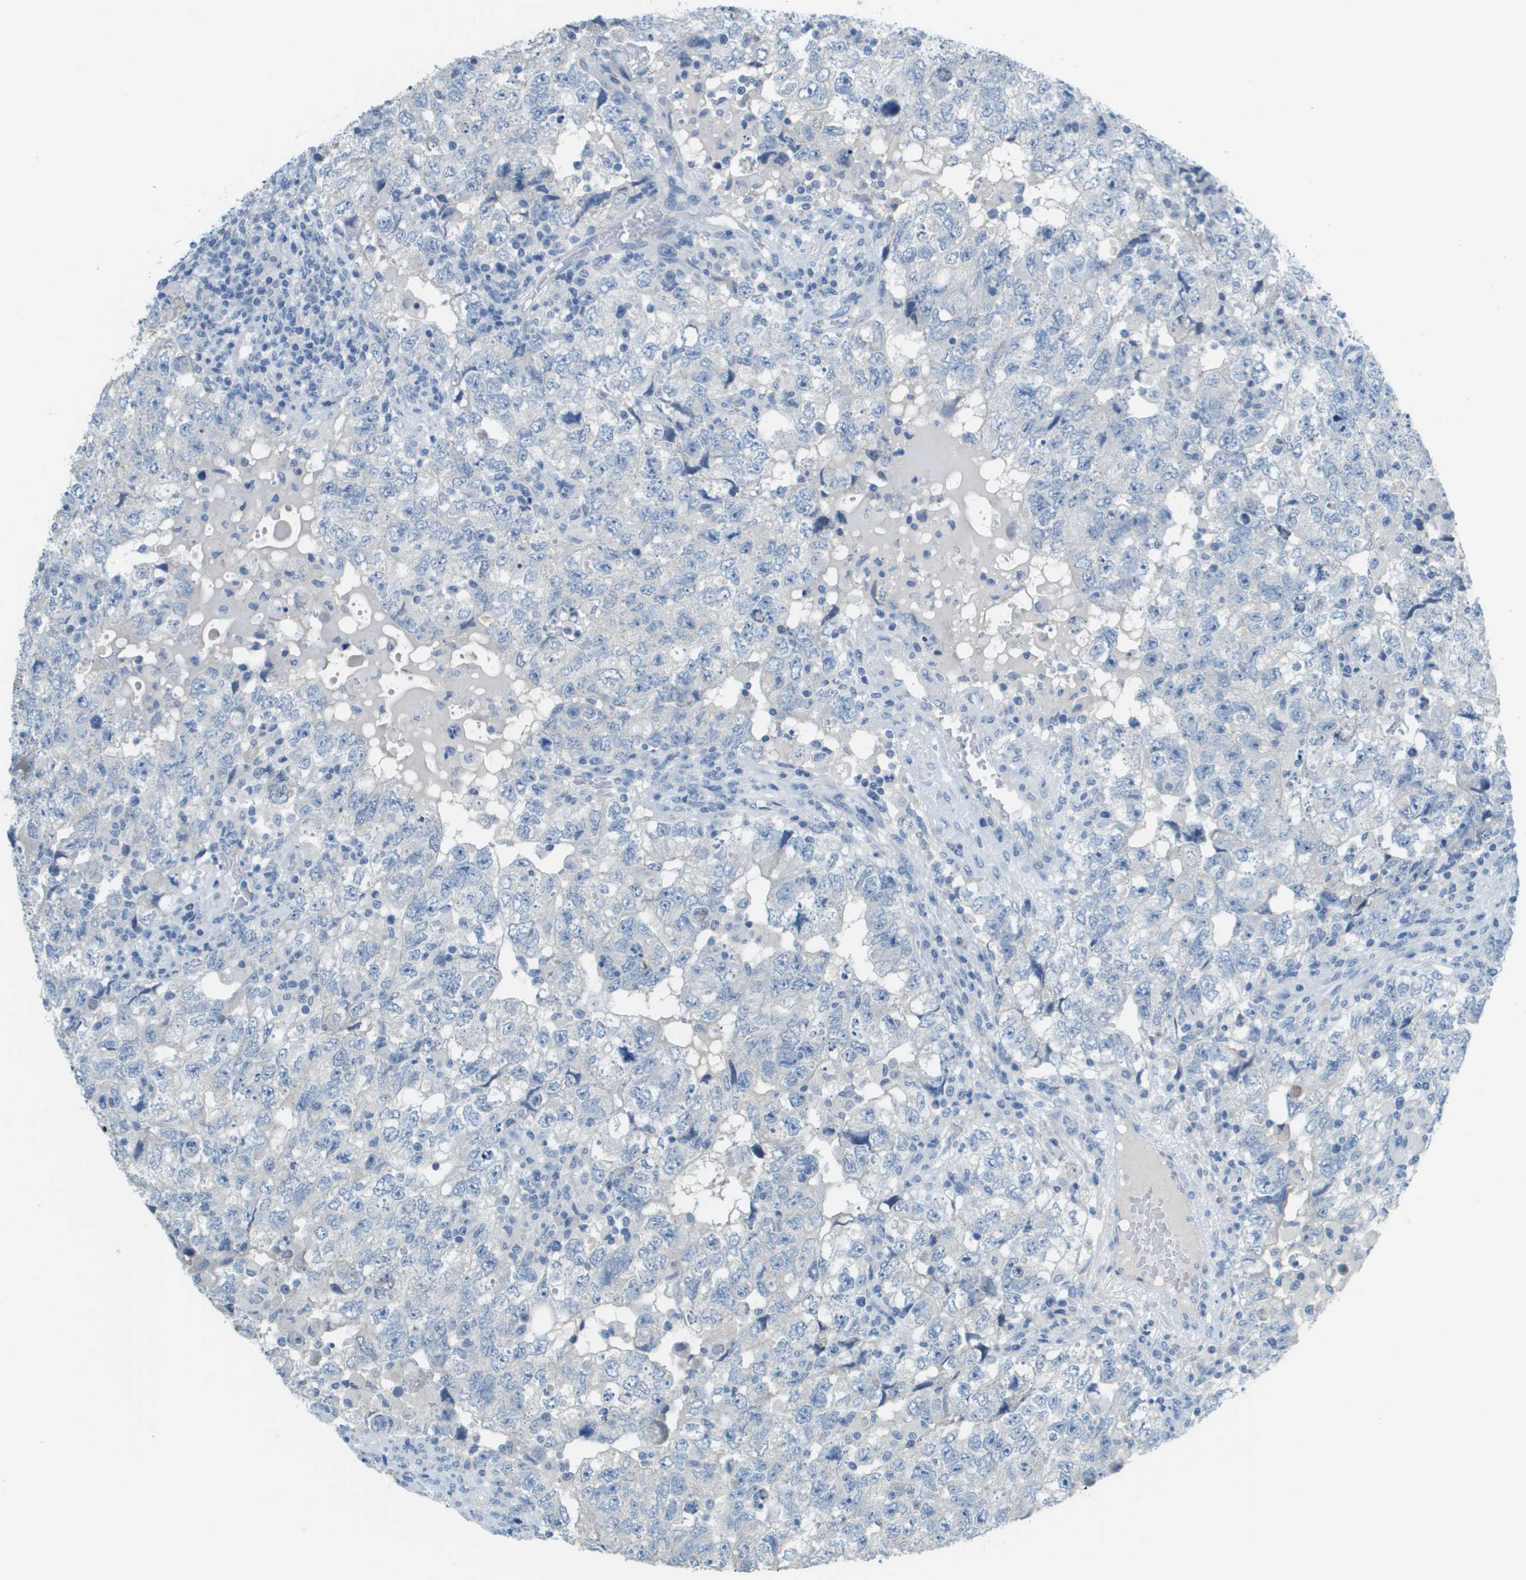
{"staining": {"intensity": "negative", "quantity": "none", "location": "none"}, "tissue": "testis cancer", "cell_type": "Tumor cells", "image_type": "cancer", "snomed": [{"axis": "morphology", "description": "Seminoma, NOS"}, {"axis": "topography", "description": "Testis"}], "caption": "Tumor cells show no significant protein staining in seminoma (testis).", "gene": "PTGDR2", "patient": {"sex": "male", "age": 22}}